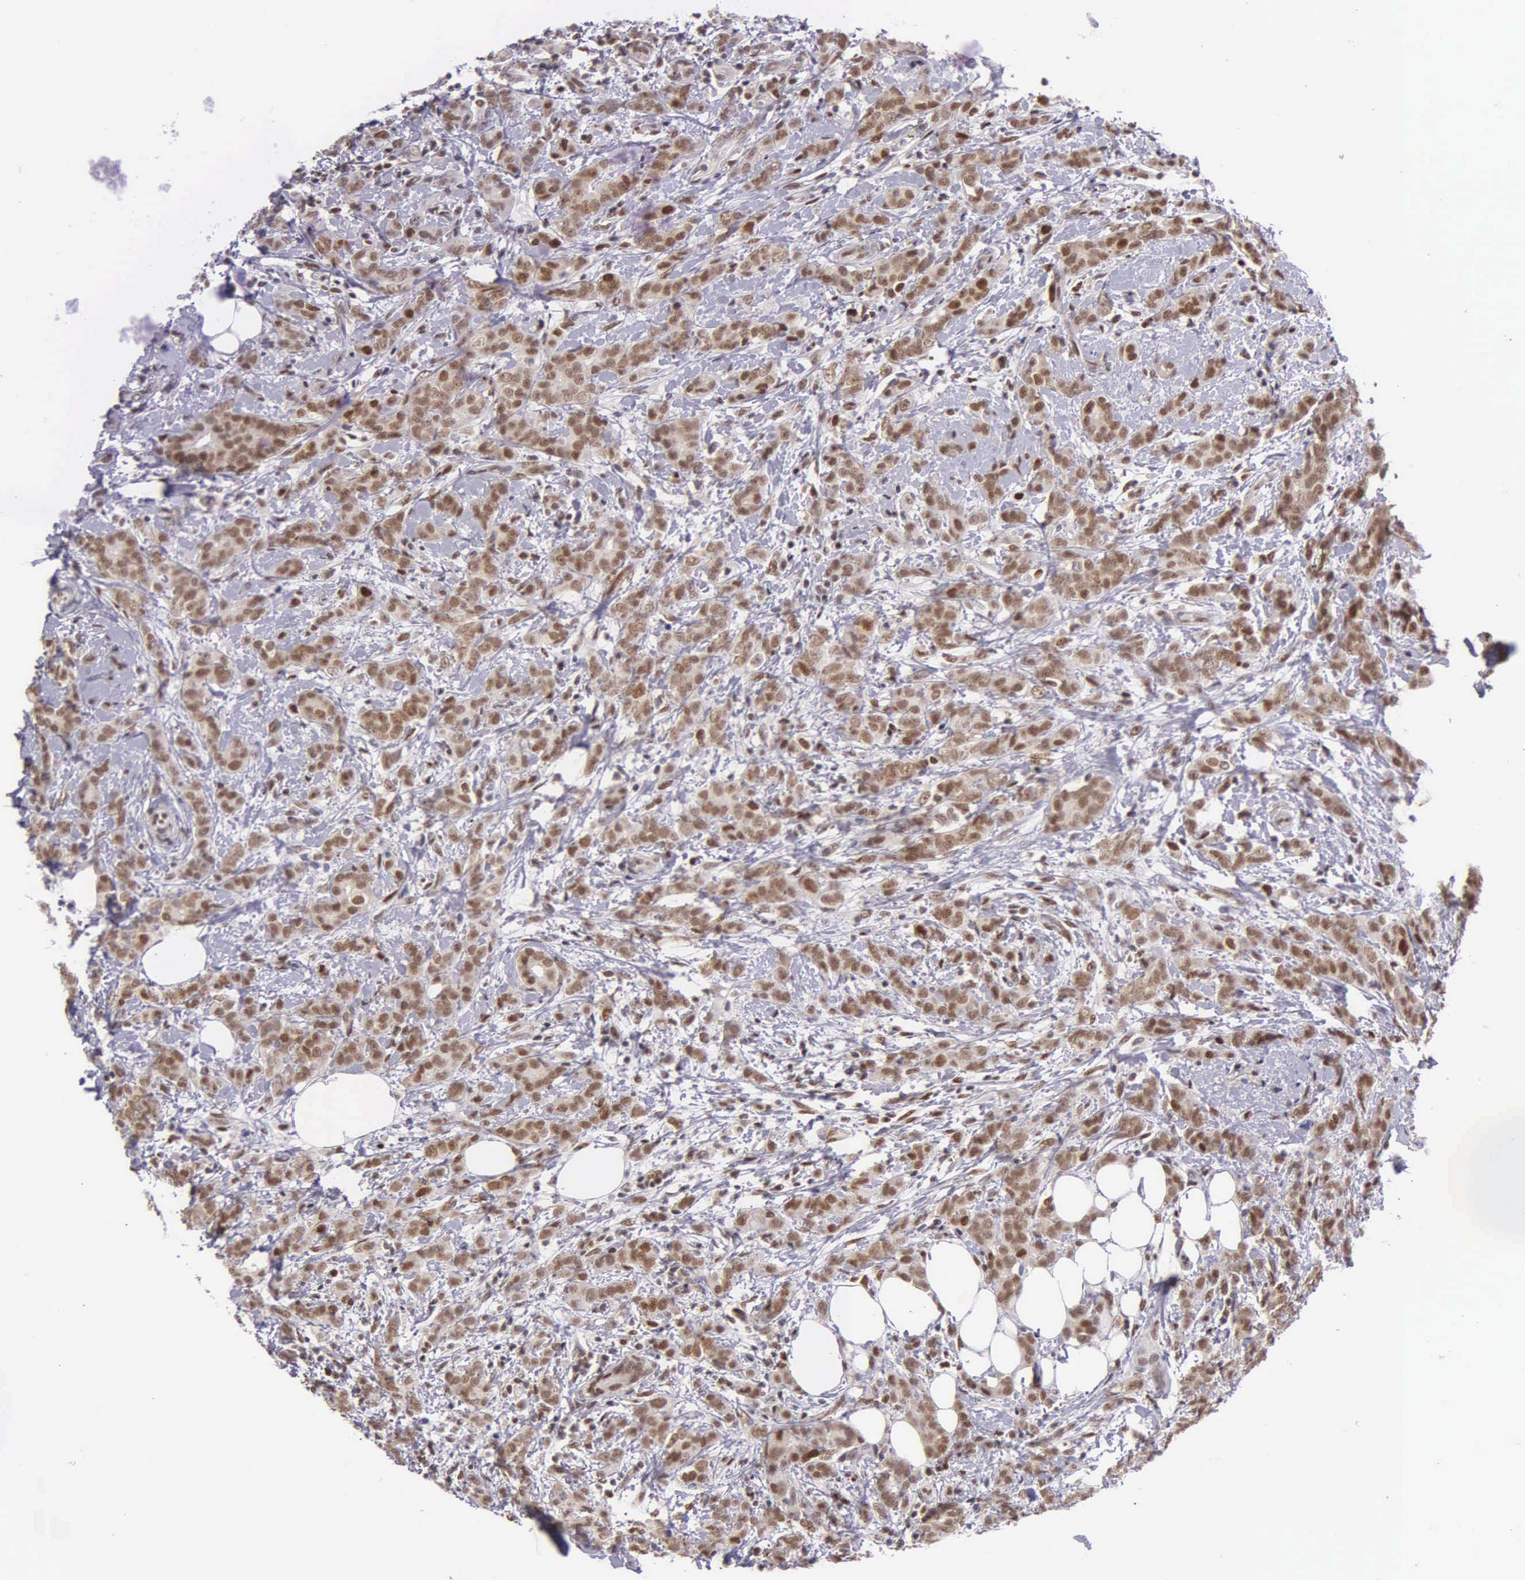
{"staining": {"intensity": "moderate", "quantity": ">75%", "location": "cytoplasmic/membranous,nuclear"}, "tissue": "breast cancer", "cell_type": "Tumor cells", "image_type": "cancer", "snomed": [{"axis": "morphology", "description": "Duct carcinoma"}, {"axis": "topography", "description": "Breast"}], "caption": "Immunohistochemistry histopathology image of neoplastic tissue: breast cancer (infiltrating ductal carcinoma) stained using immunohistochemistry demonstrates medium levels of moderate protein expression localized specifically in the cytoplasmic/membranous and nuclear of tumor cells, appearing as a cytoplasmic/membranous and nuclear brown color.", "gene": "UBR7", "patient": {"sex": "female", "age": 53}}